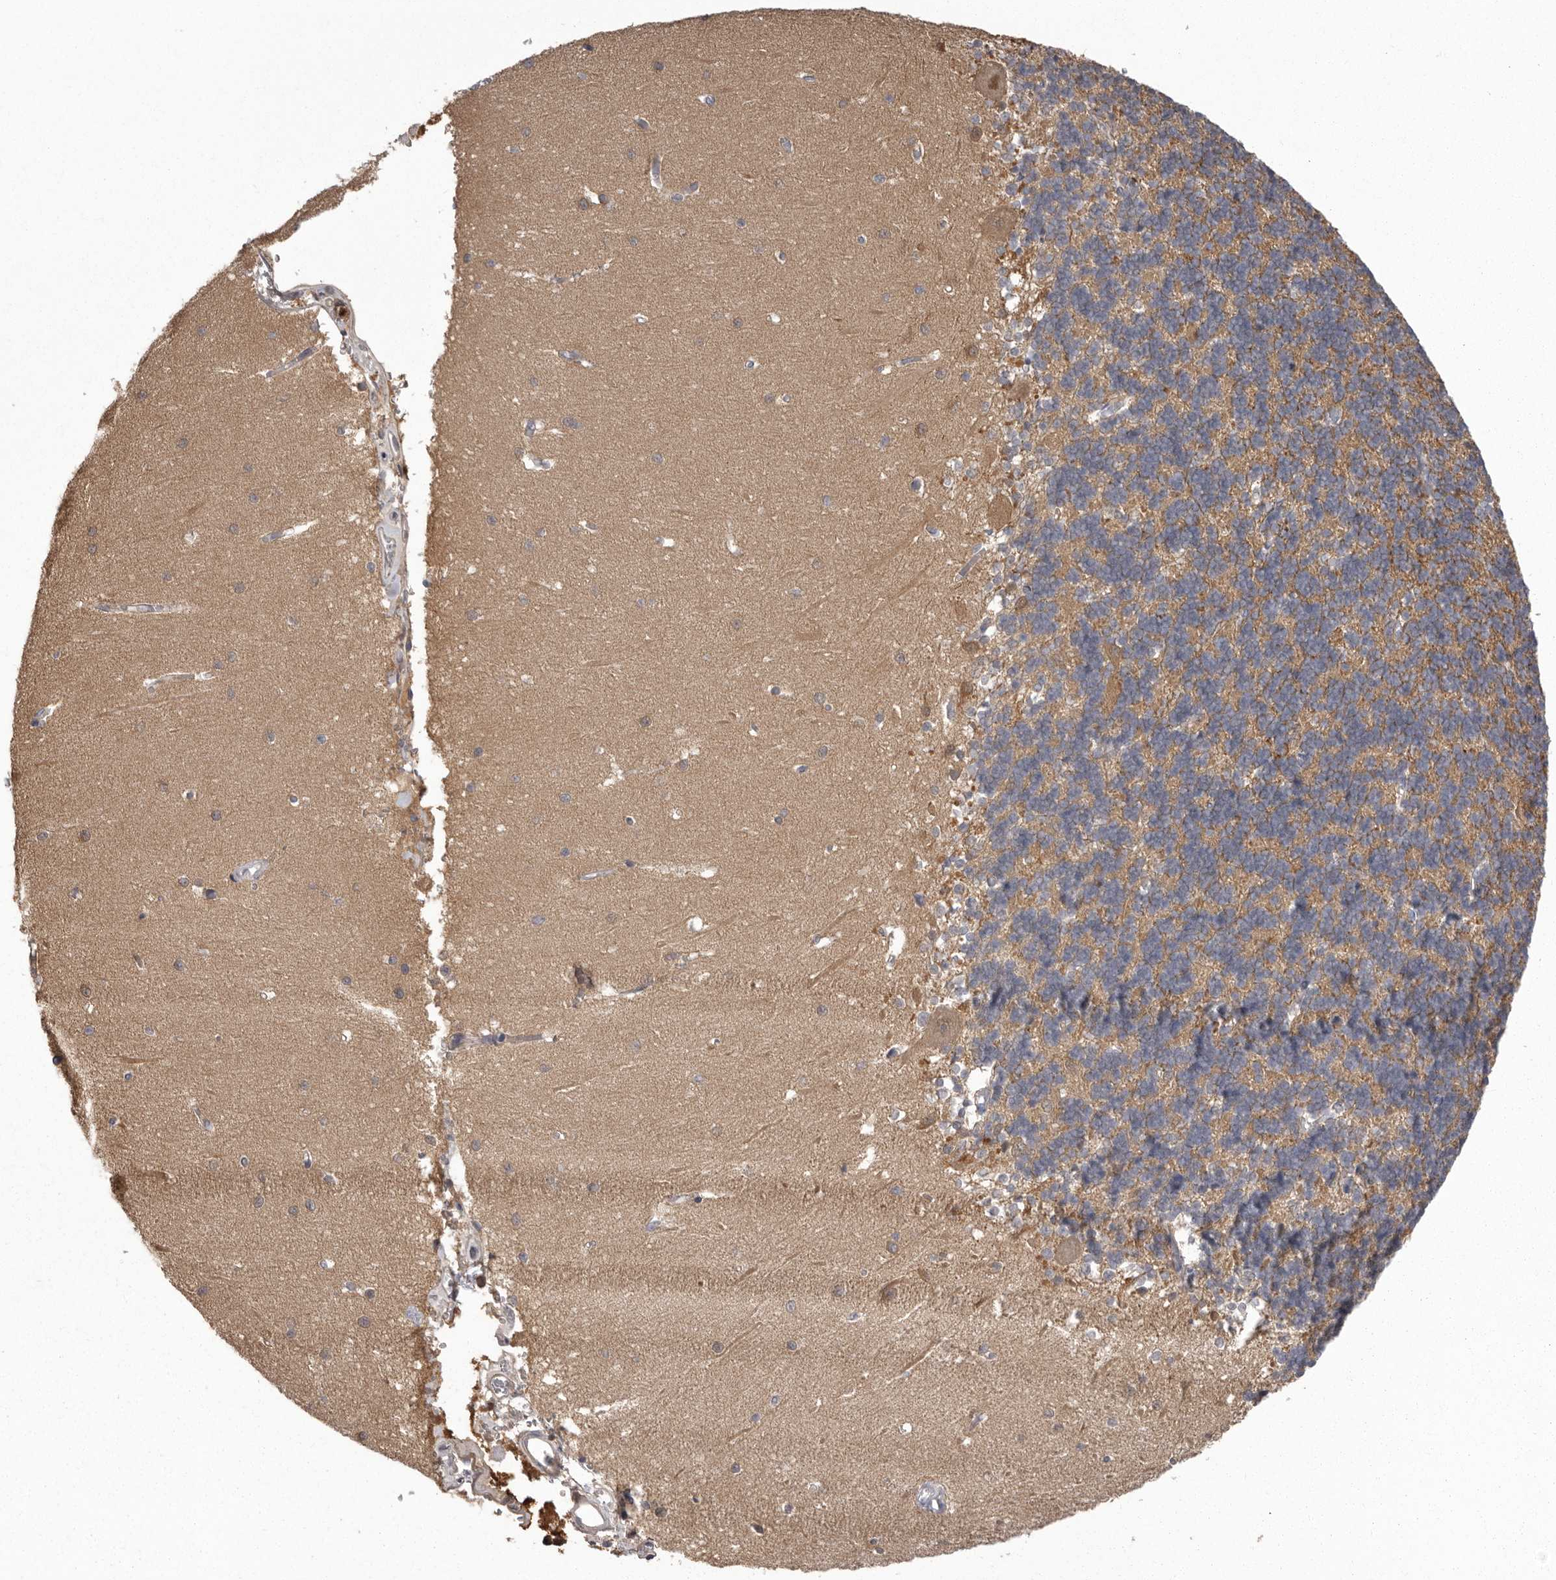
{"staining": {"intensity": "negative", "quantity": "none", "location": "none"}, "tissue": "cerebellum", "cell_type": "Cells in granular layer", "image_type": "normal", "snomed": [{"axis": "morphology", "description": "Normal tissue, NOS"}, {"axis": "topography", "description": "Cerebellum"}], "caption": "This is an immunohistochemistry histopathology image of unremarkable human cerebellum. There is no positivity in cells in granular layer.", "gene": "MDH1", "patient": {"sex": "male", "age": 37}}